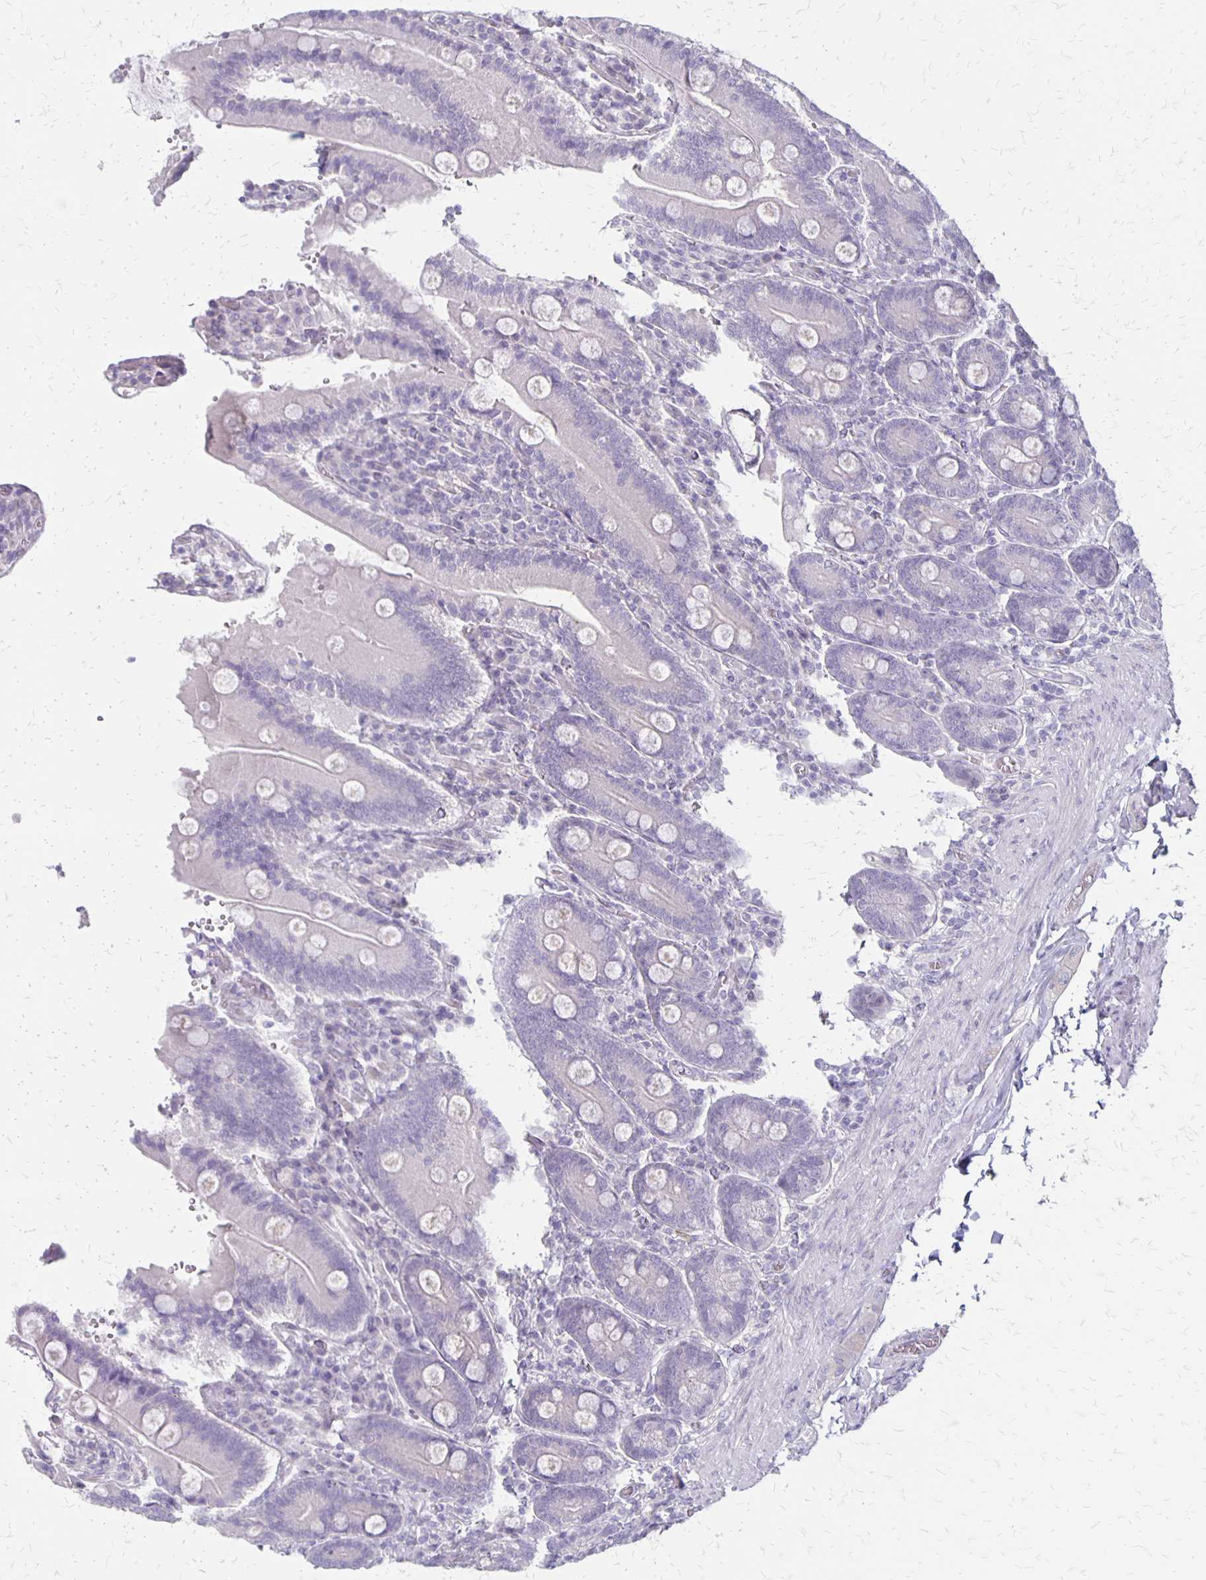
{"staining": {"intensity": "negative", "quantity": "none", "location": "none"}, "tissue": "duodenum", "cell_type": "Glandular cells", "image_type": "normal", "snomed": [{"axis": "morphology", "description": "Normal tissue, NOS"}, {"axis": "topography", "description": "Duodenum"}], "caption": "DAB (3,3'-diaminobenzidine) immunohistochemical staining of normal human duodenum shows no significant positivity in glandular cells. (IHC, brightfield microscopy, high magnification).", "gene": "HOMER1", "patient": {"sex": "female", "age": 62}}